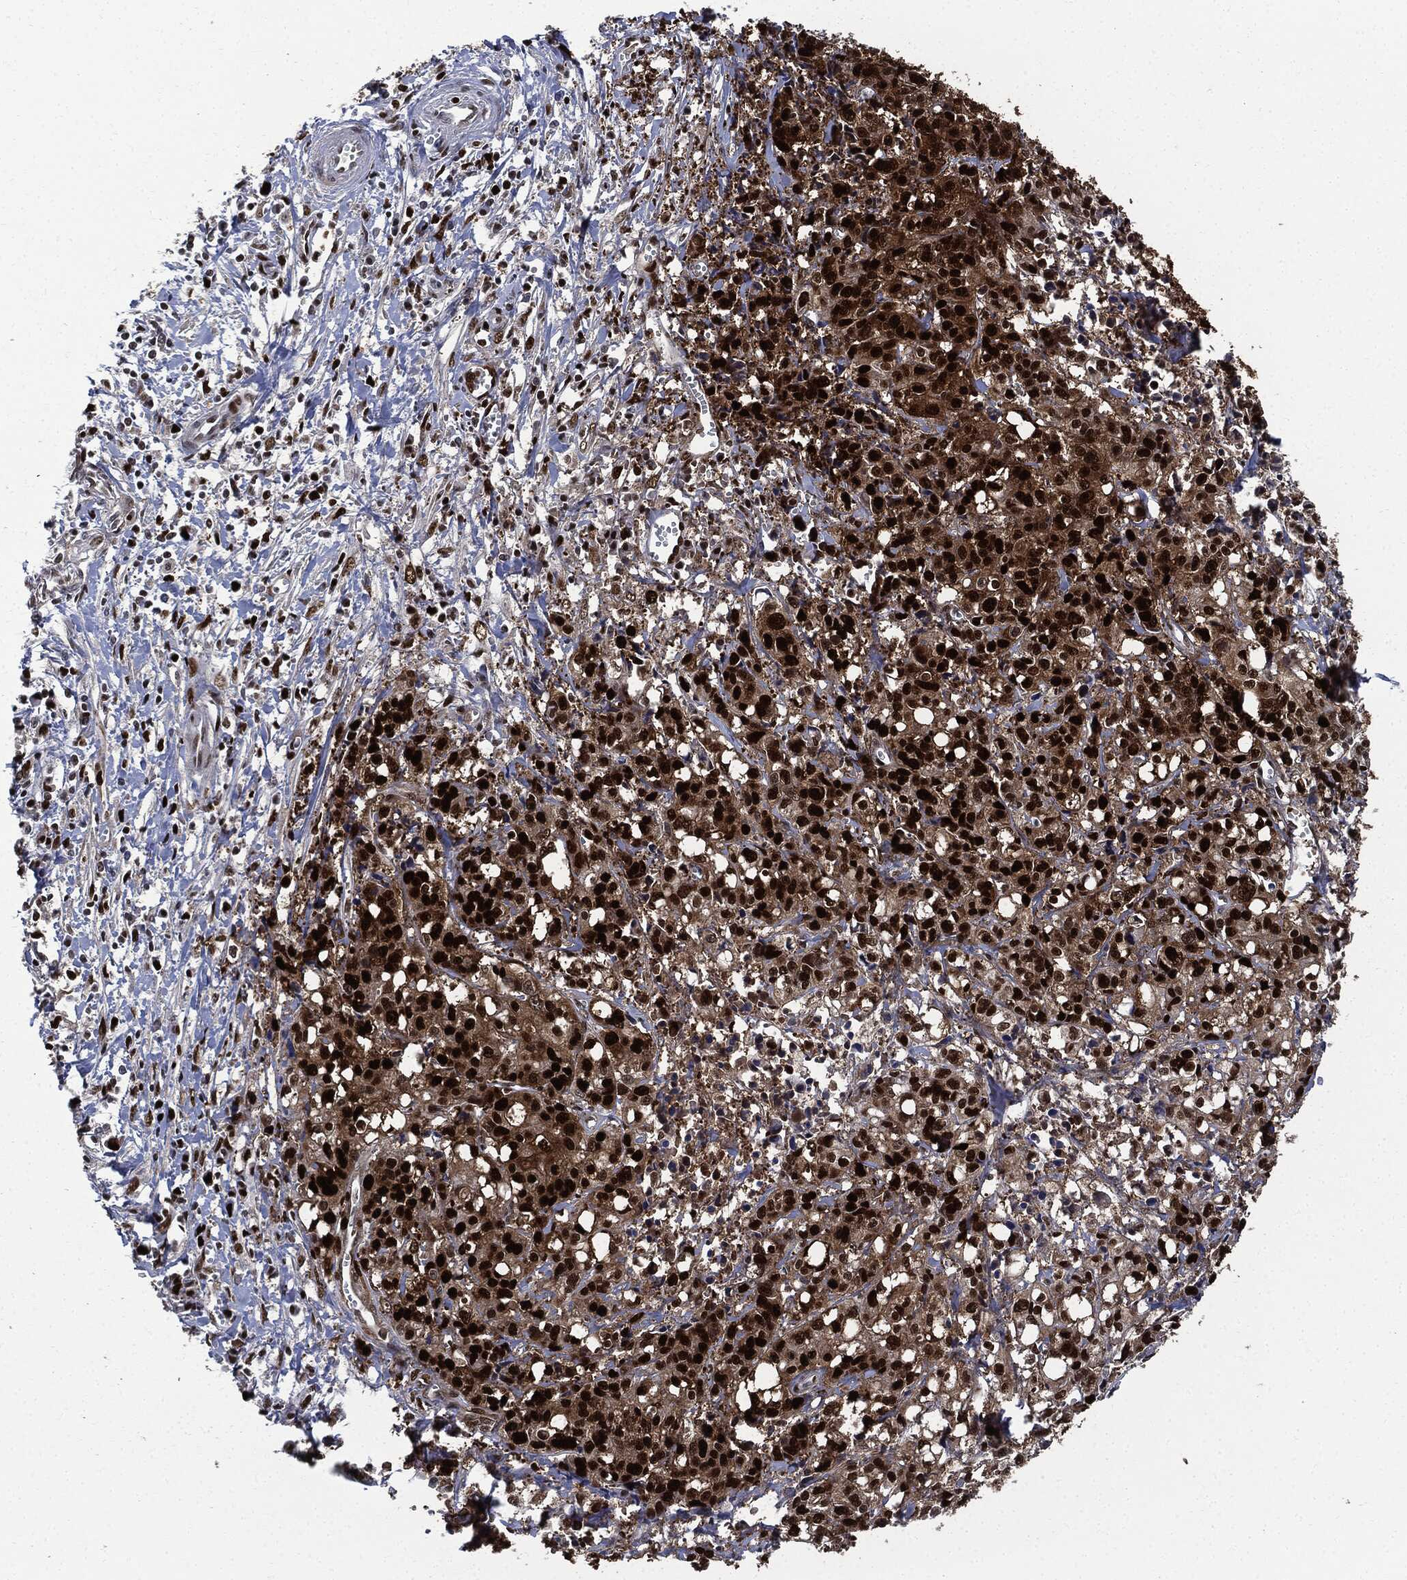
{"staining": {"intensity": "strong", "quantity": ">75%", "location": "nuclear"}, "tissue": "pancreatic cancer", "cell_type": "Tumor cells", "image_type": "cancer", "snomed": [{"axis": "morphology", "description": "Adenocarcinoma, NOS"}, {"axis": "topography", "description": "Pancreas"}], "caption": "IHC (DAB) staining of human pancreatic cancer shows strong nuclear protein expression in approximately >75% of tumor cells.", "gene": "PCNA", "patient": {"sex": "male", "age": 64}}